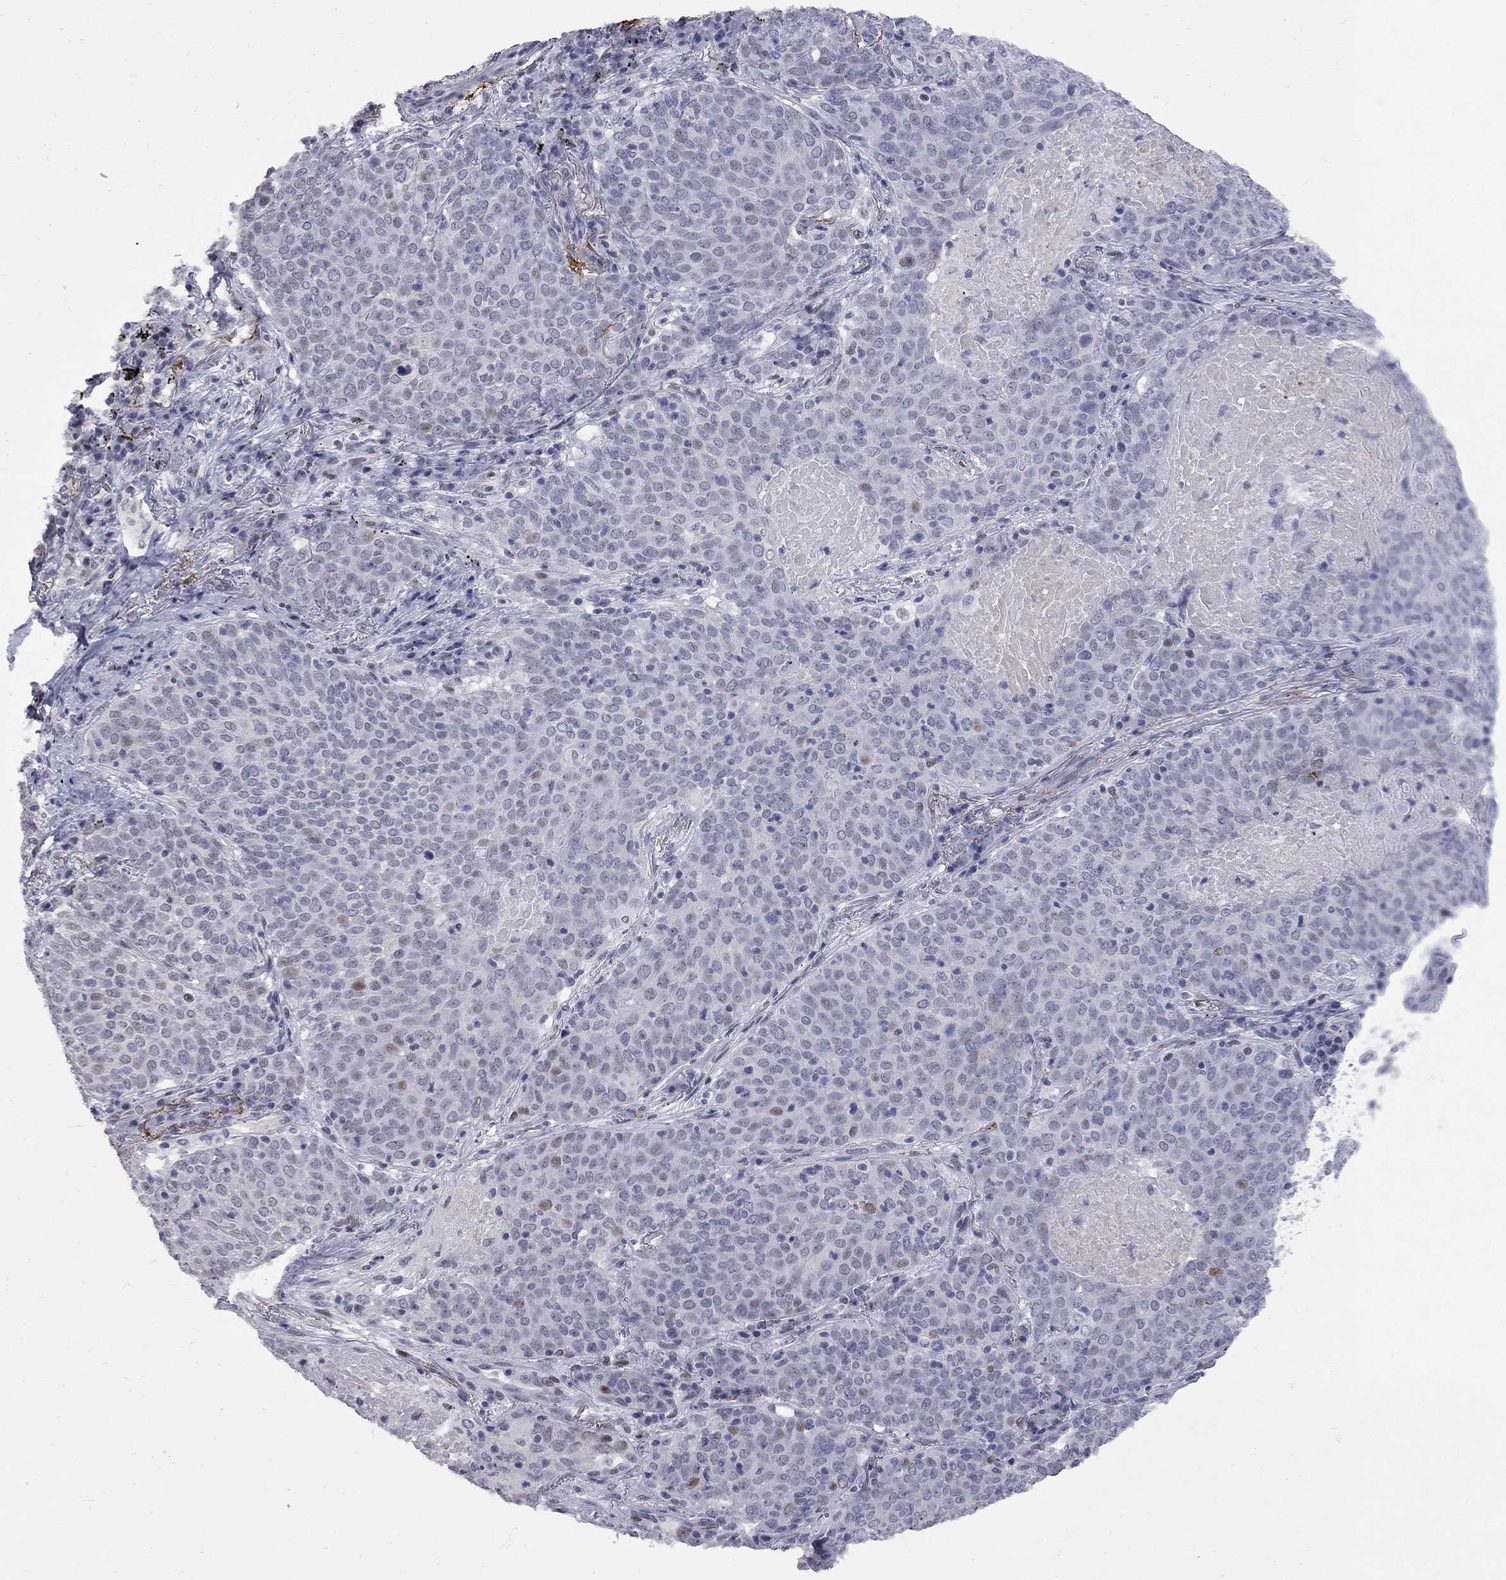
{"staining": {"intensity": "weak", "quantity": "<25%", "location": "nuclear"}, "tissue": "lung cancer", "cell_type": "Tumor cells", "image_type": "cancer", "snomed": [{"axis": "morphology", "description": "Squamous cell carcinoma, NOS"}, {"axis": "topography", "description": "Lung"}], "caption": "Lung cancer (squamous cell carcinoma) was stained to show a protein in brown. There is no significant staining in tumor cells.", "gene": "ZNF154", "patient": {"sex": "male", "age": 82}}